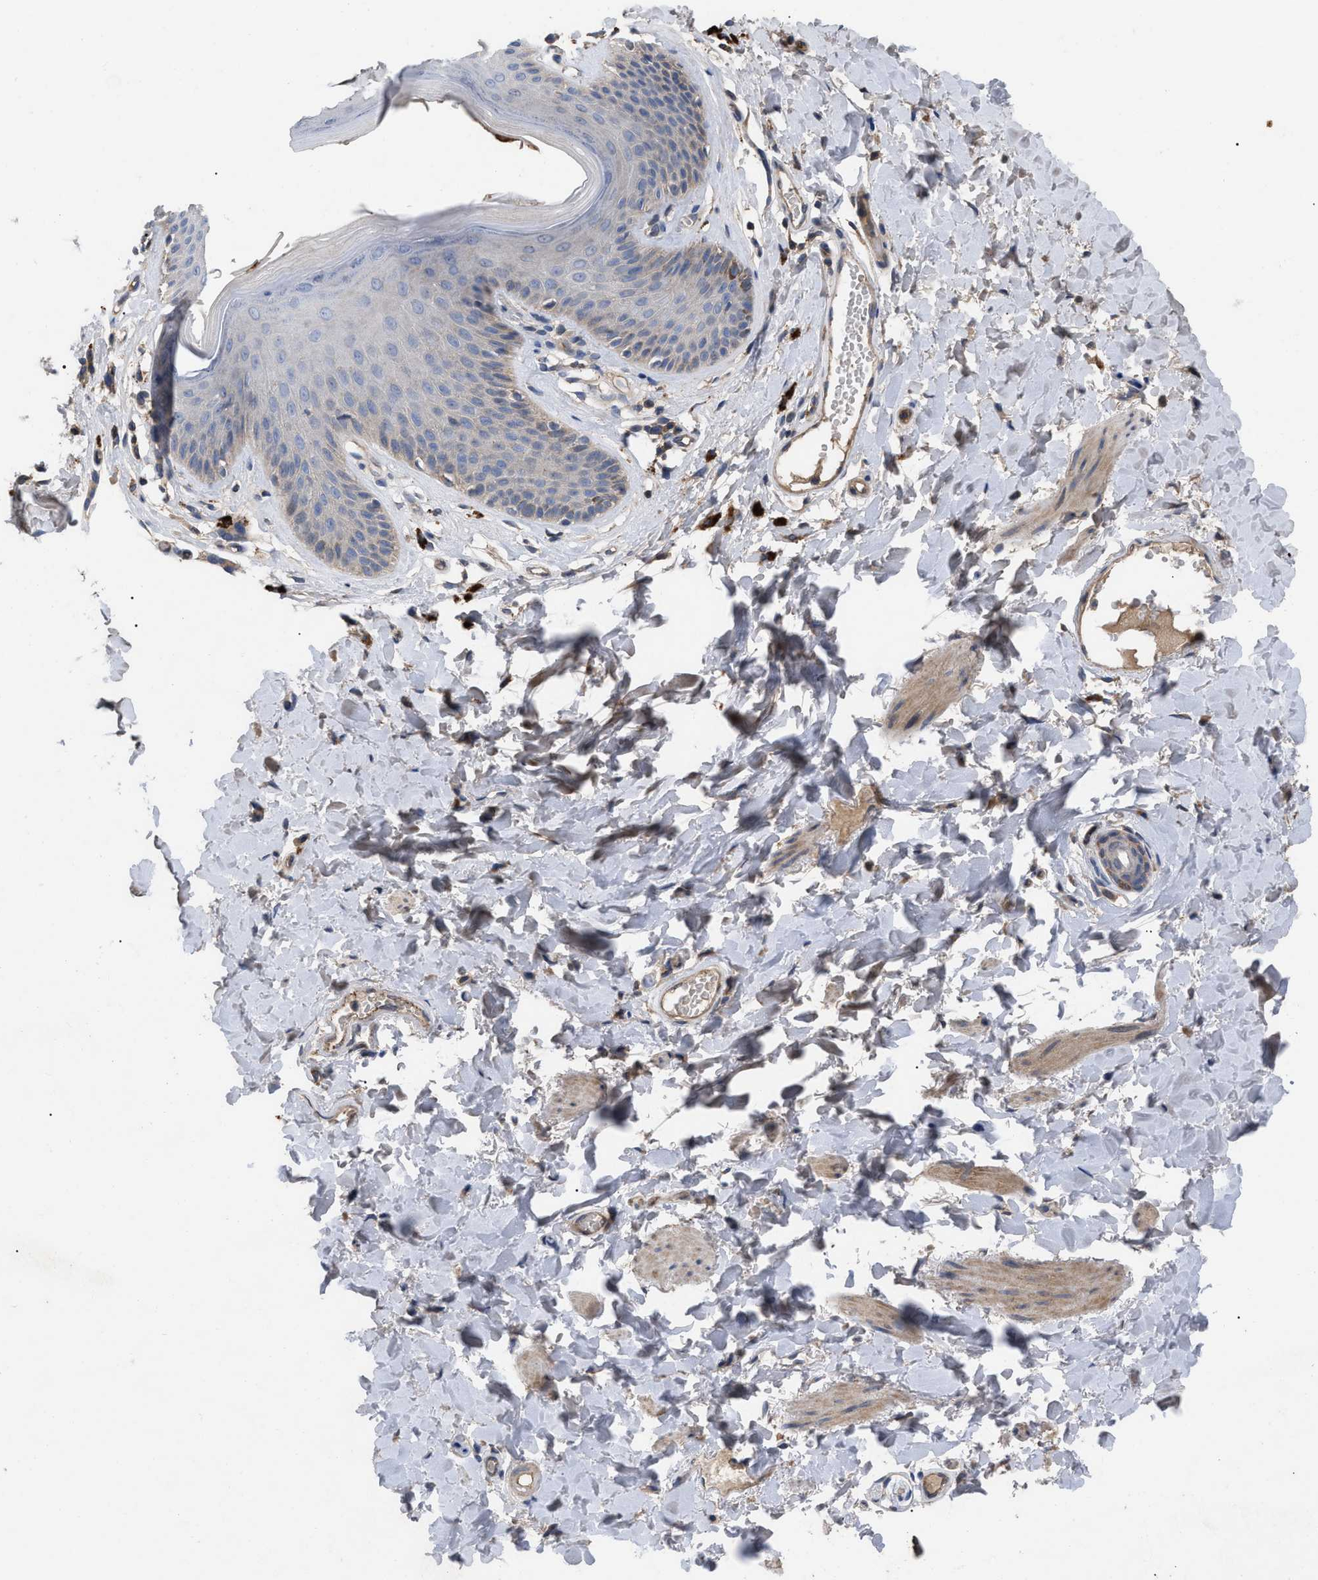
{"staining": {"intensity": "weak", "quantity": "<25%", "location": "cytoplasmic/membranous"}, "tissue": "skin", "cell_type": "Epidermal cells", "image_type": "normal", "snomed": [{"axis": "morphology", "description": "Normal tissue, NOS"}, {"axis": "topography", "description": "Vulva"}], "caption": "This is a histopathology image of IHC staining of unremarkable skin, which shows no expression in epidermal cells.", "gene": "FAM171A2", "patient": {"sex": "female", "age": 73}}